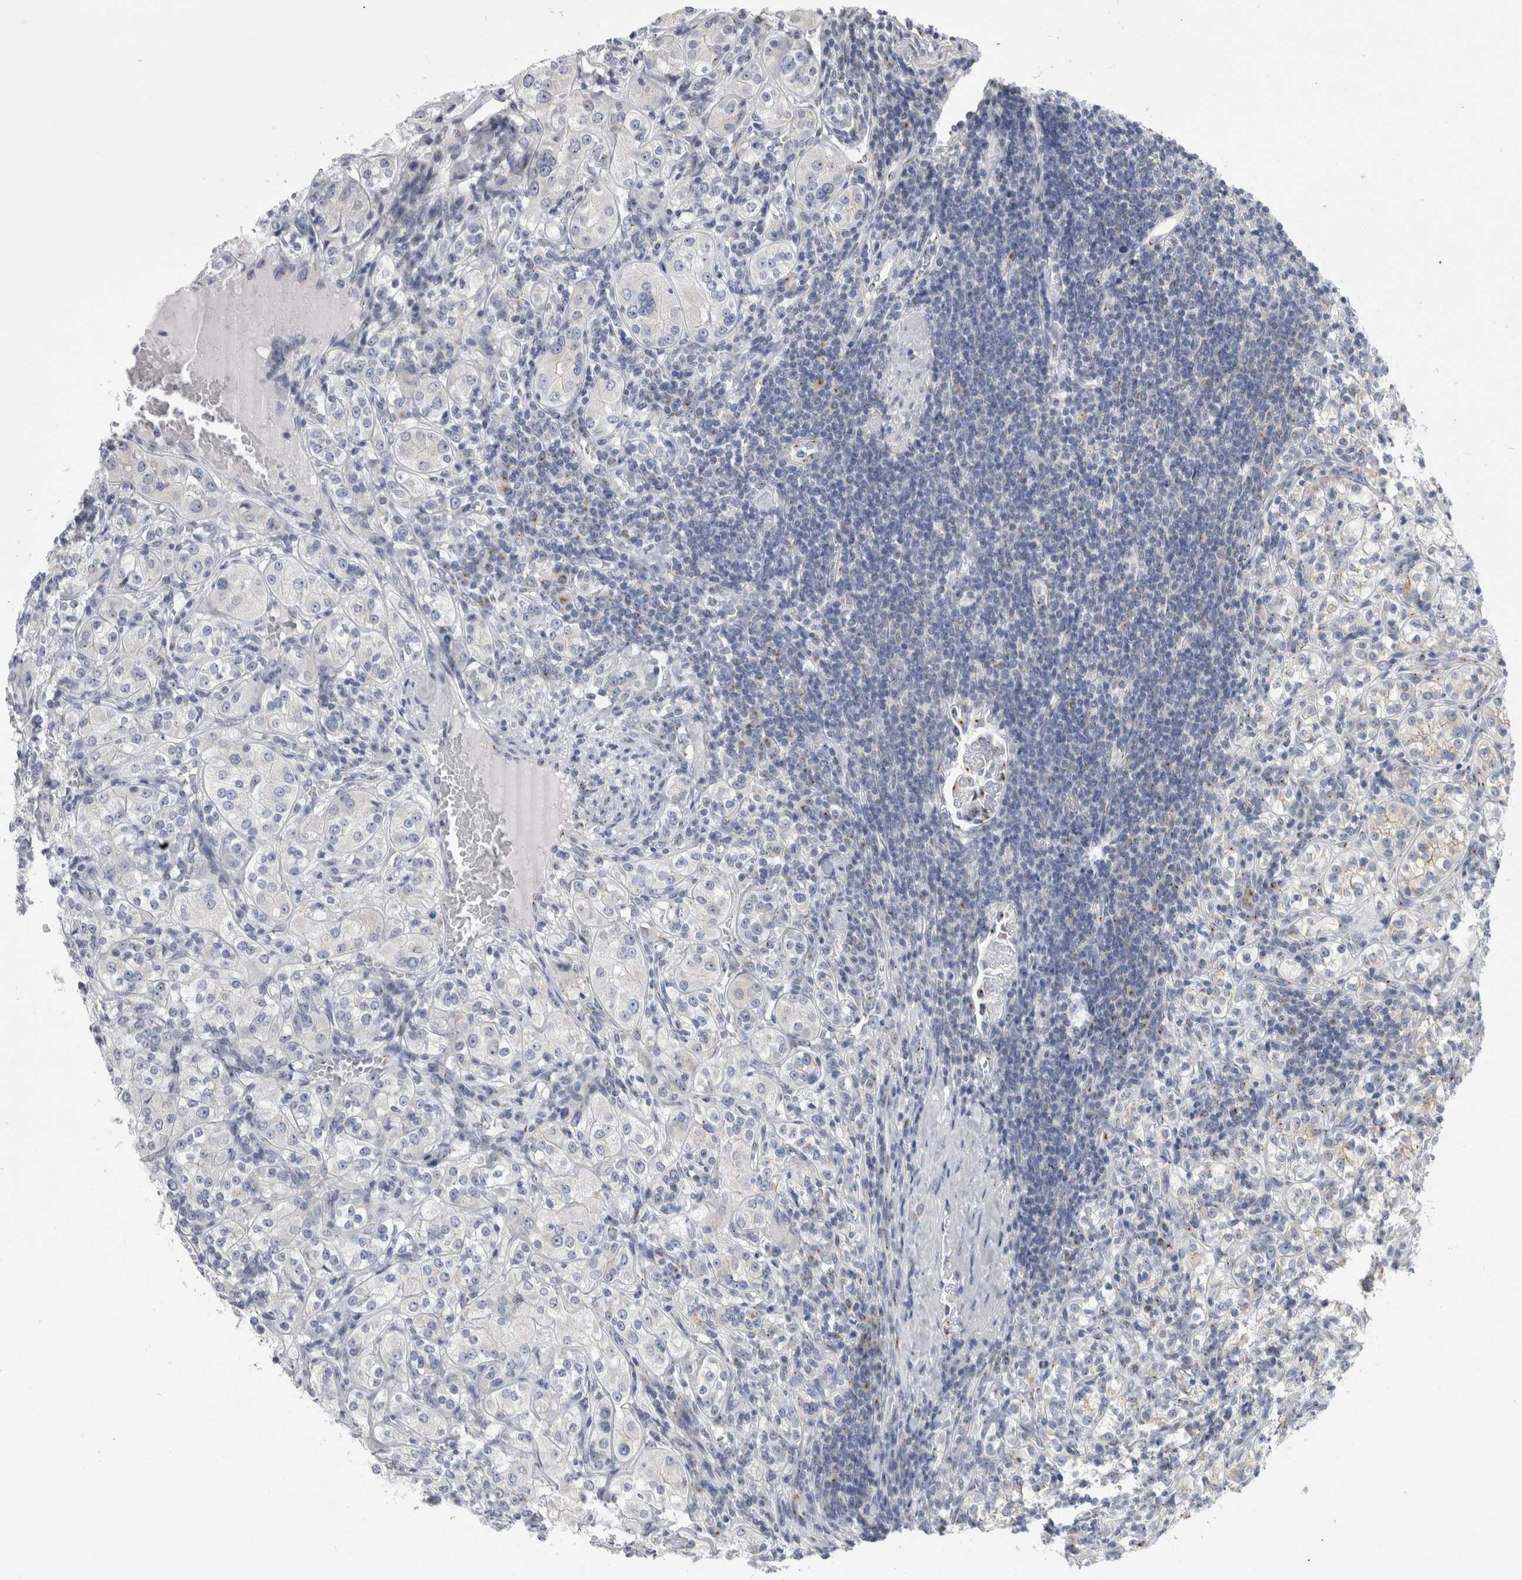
{"staining": {"intensity": "weak", "quantity": "25%-75%", "location": "cytoplasmic/membranous"}, "tissue": "renal cancer", "cell_type": "Tumor cells", "image_type": "cancer", "snomed": [{"axis": "morphology", "description": "Adenocarcinoma, NOS"}, {"axis": "topography", "description": "Kidney"}], "caption": "Renal adenocarcinoma was stained to show a protein in brown. There is low levels of weak cytoplasmic/membranous staining in approximately 25%-75% of tumor cells. The protein of interest is shown in brown color, while the nuclei are stained blue.", "gene": "AKAP9", "patient": {"sex": "male", "age": 77}}